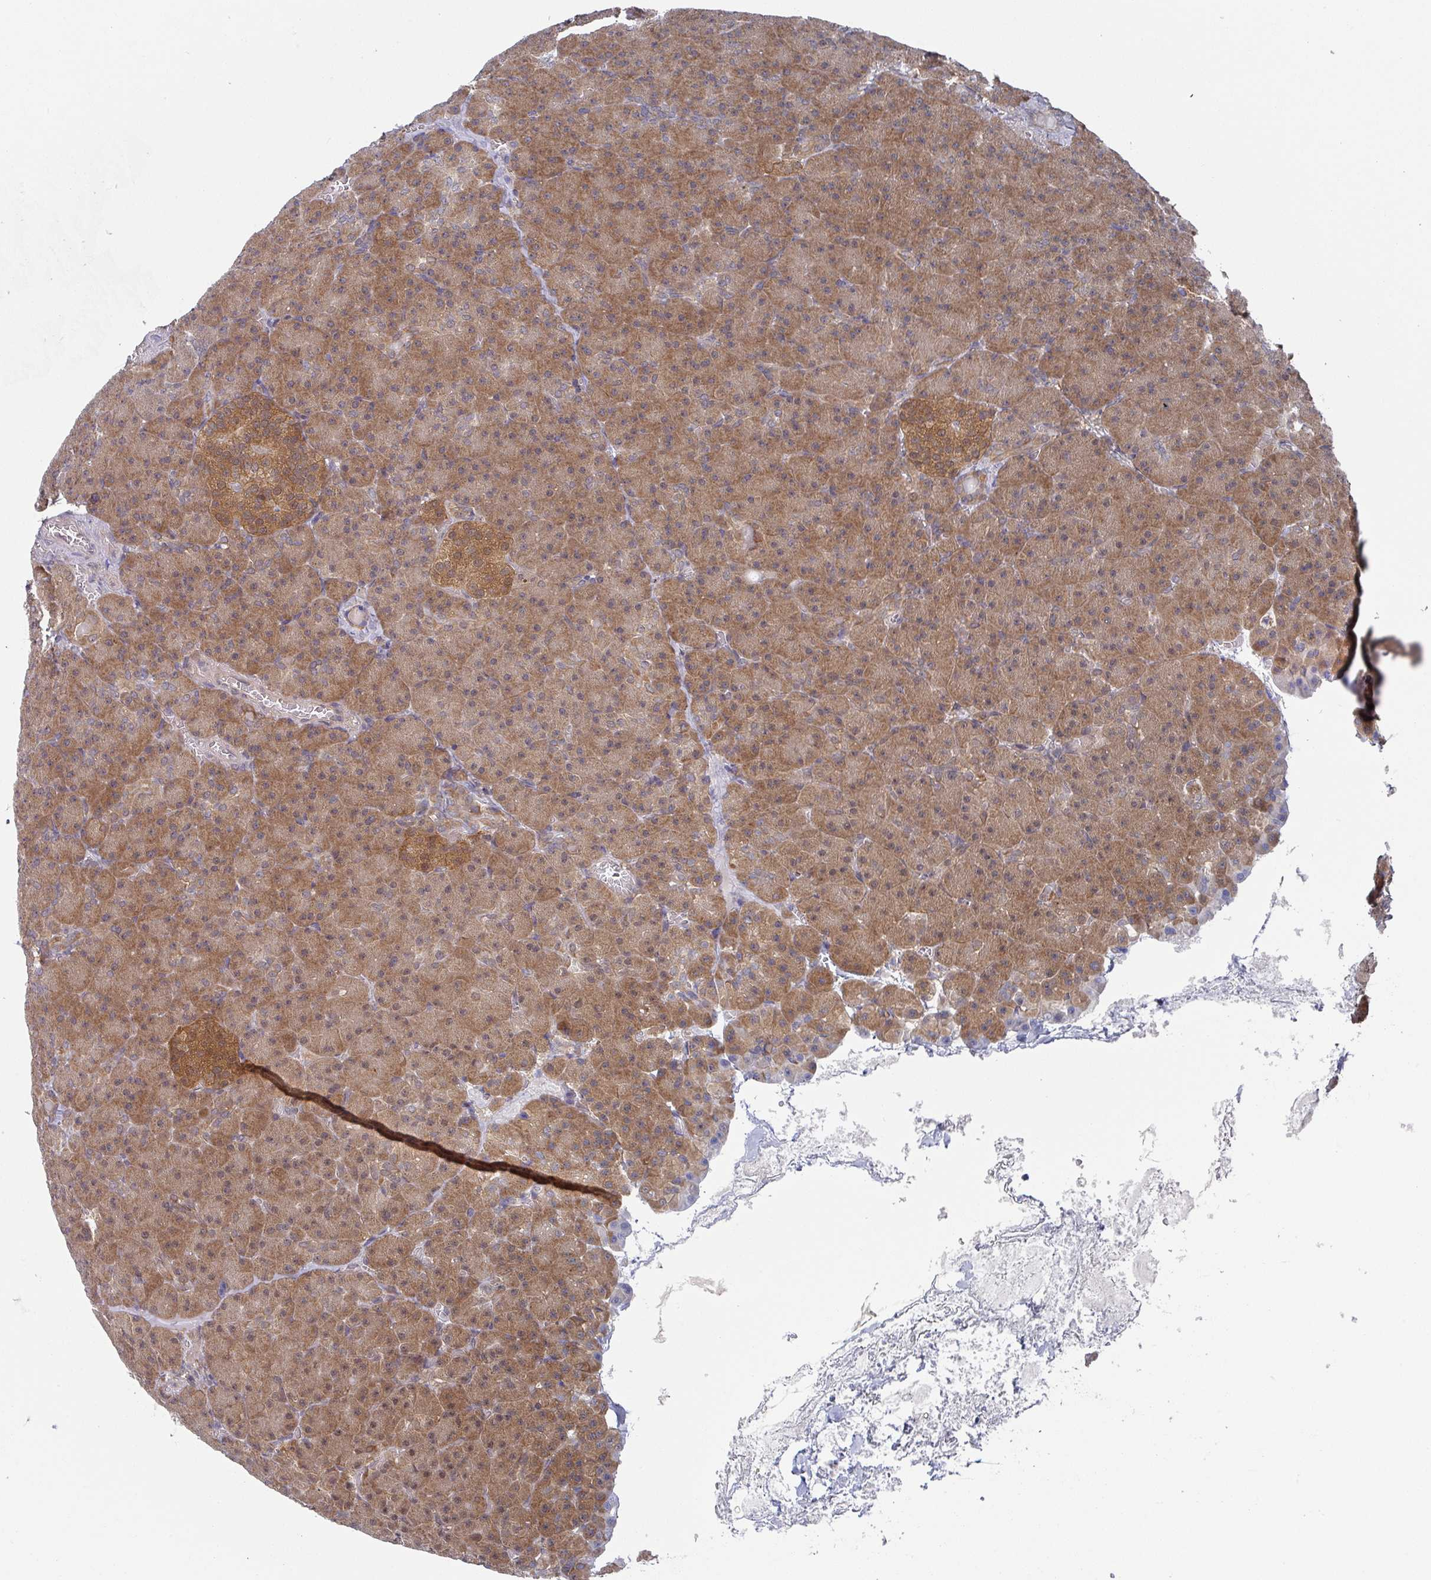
{"staining": {"intensity": "moderate", "quantity": ">75%", "location": "cytoplasmic/membranous,nuclear"}, "tissue": "pancreas", "cell_type": "Exocrine glandular cells", "image_type": "normal", "snomed": [{"axis": "morphology", "description": "Normal tissue, NOS"}, {"axis": "topography", "description": "Pancreas"}], "caption": "Human pancreas stained for a protein (brown) shows moderate cytoplasmic/membranous,nuclear positive expression in about >75% of exocrine glandular cells.", "gene": "GOLGA7B", "patient": {"sex": "male", "age": 63}}